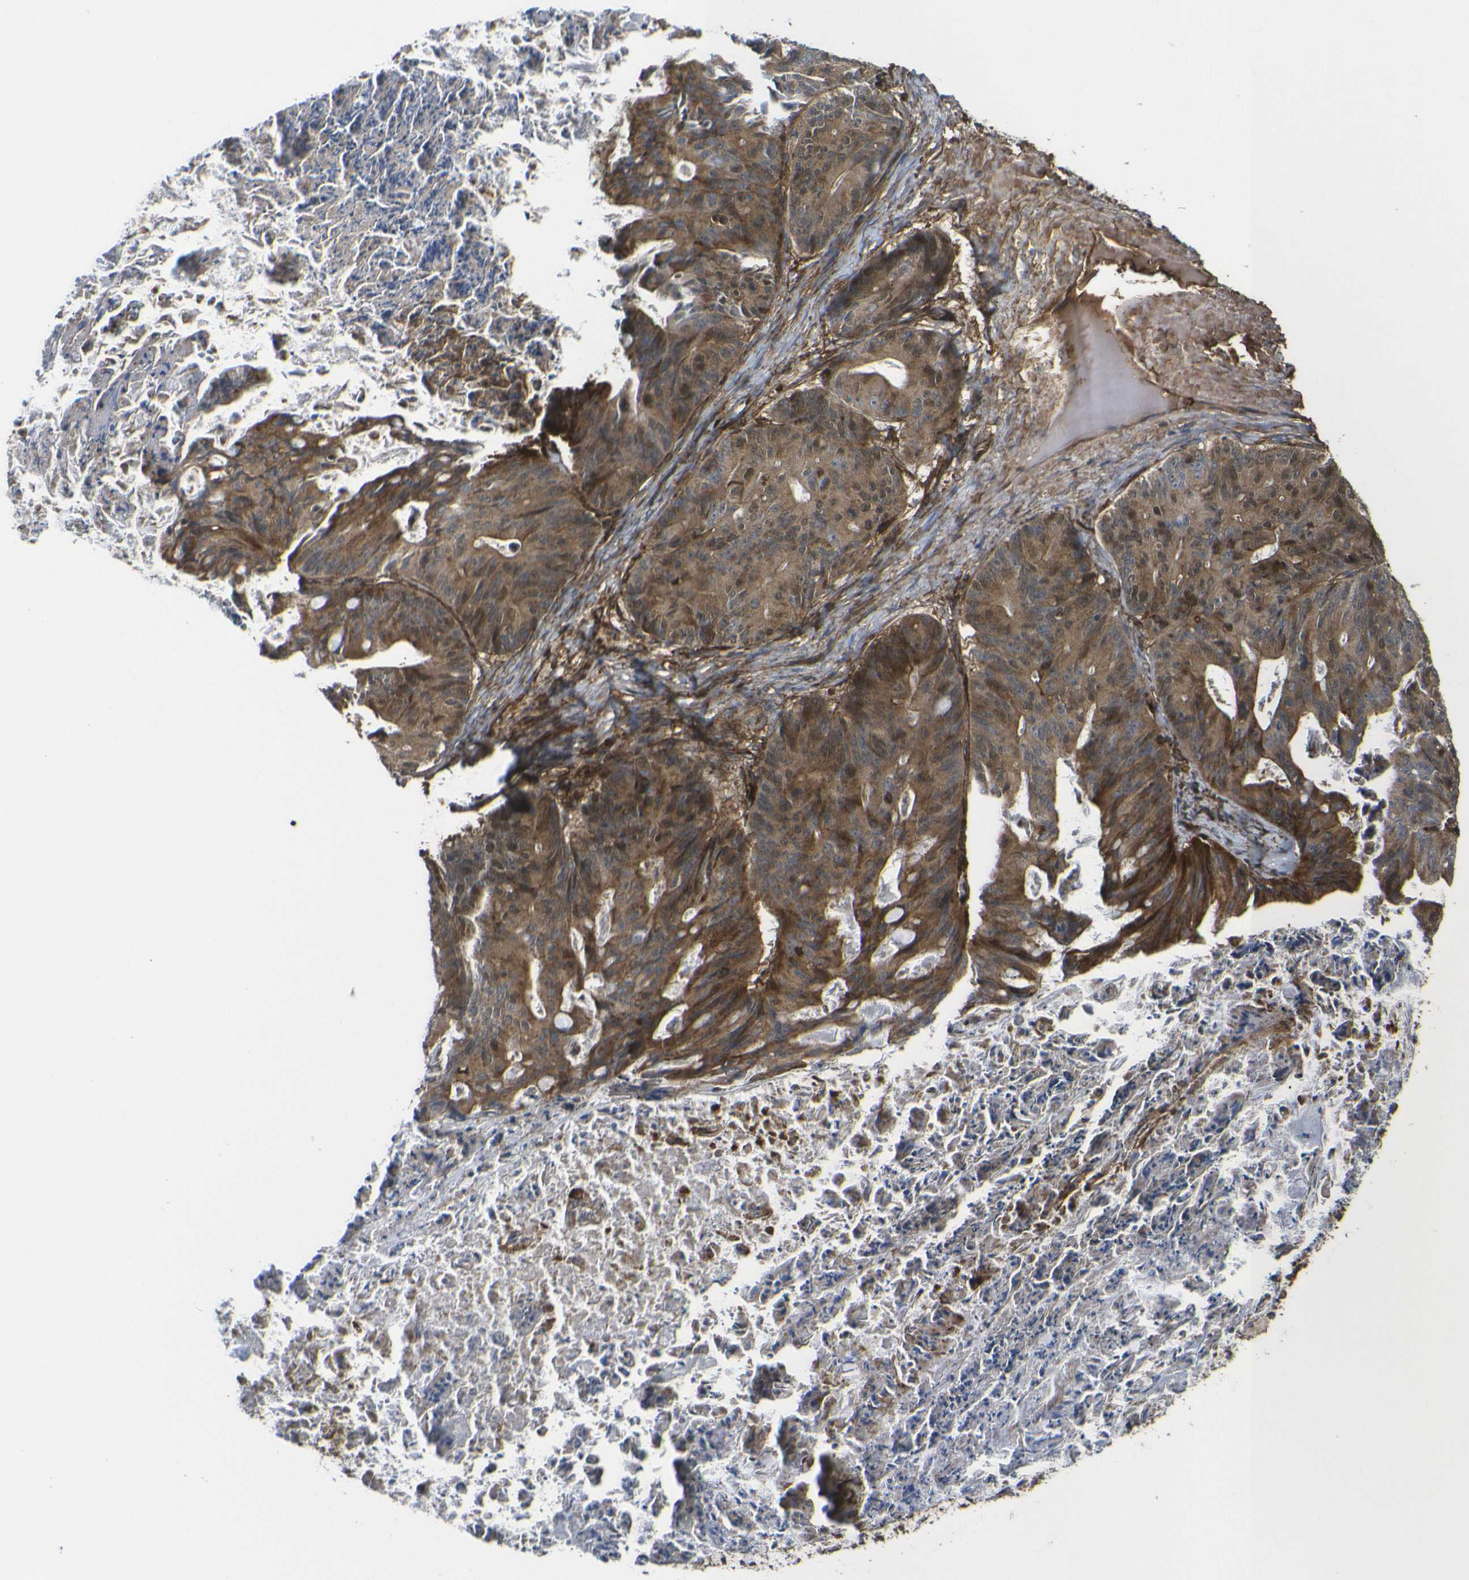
{"staining": {"intensity": "moderate", "quantity": ">75%", "location": "cytoplasmic/membranous,nuclear"}, "tissue": "ovarian cancer", "cell_type": "Tumor cells", "image_type": "cancer", "snomed": [{"axis": "morphology", "description": "Cystadenocarcinoma, mucinous, NOS"}, {"axis": "topography", "description": "Ovary"}], "caption": "Protein expression analysis of ovarian cancer (mucinous cystadenocarcinoma) displays moderate cytoplasmic/membranous and nuclear positivity in about >75% of tumor cells. Immunohistochemistry (ihc) stains the protein in brown and the nuclei are stained blue.", "gene": "ECE1", "patient": {"sex": "female", "age": 37}}